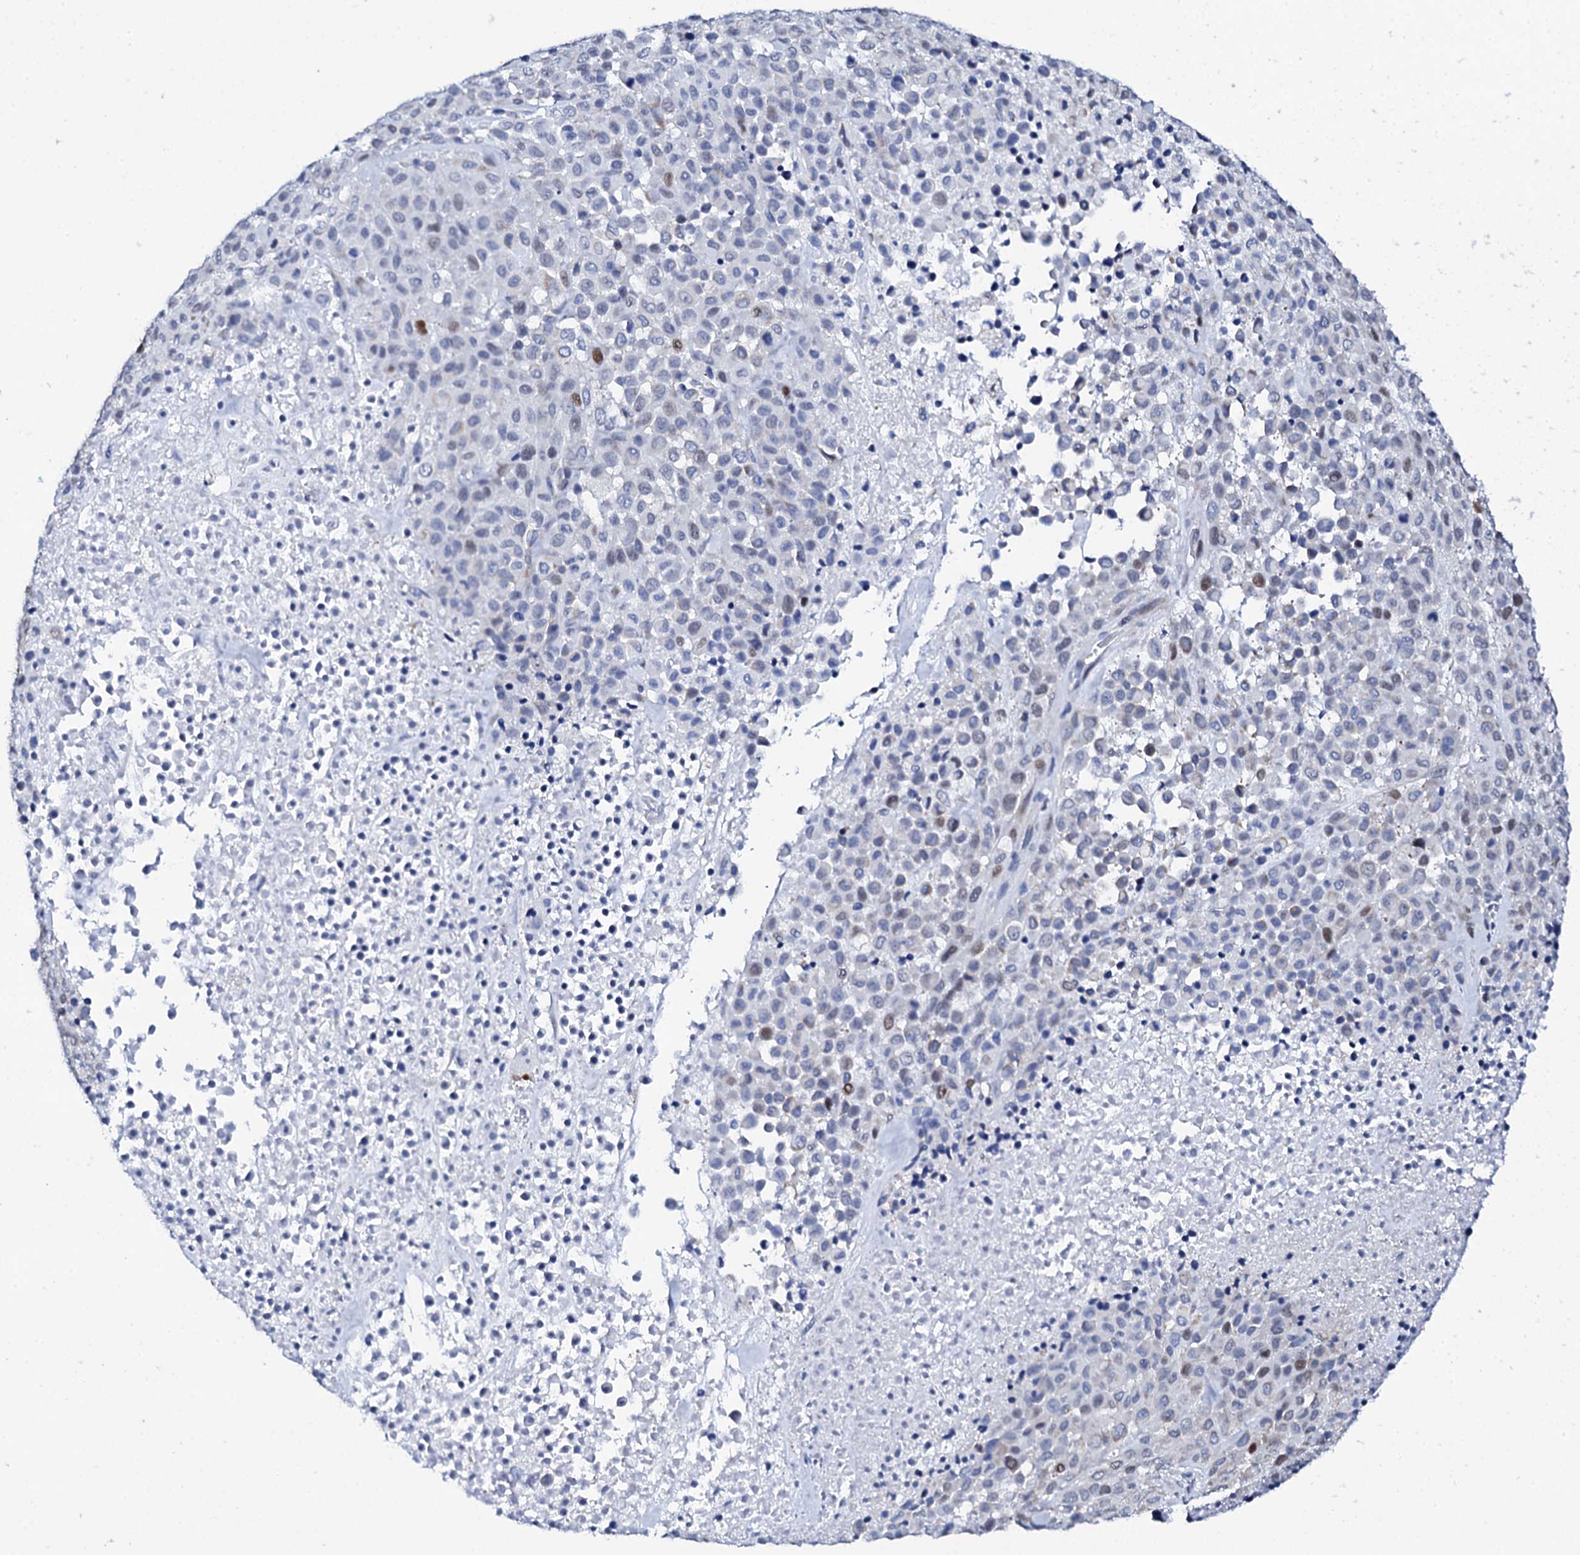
{"staining": {"intensity": "weak", "quantity": "<25%", "location": "nuclear"}, "tissue": "melanoma", "cell_type": "Tumor cells", "image_type": "cancer", "snomed": [{"axis": "morphology", "description": "Malignant melanoma, Metastatic site"}, {"axis": "topography", "description": "Skin"}], "caption": "Immunohistochemistry photomicrograph of neoplastic tissue: melanoma stained with DAB exhibits no significant protein staining in tumor cells. Brightfield microscopy of immunohistochemistry (IHC) stained with DAB (3,3'-diaminobenzidine) (brown) and hematoxylin (blue), captured at high magnification.", "gene": "NUDT13", "patient": {"sex": "female", "age": 81}}